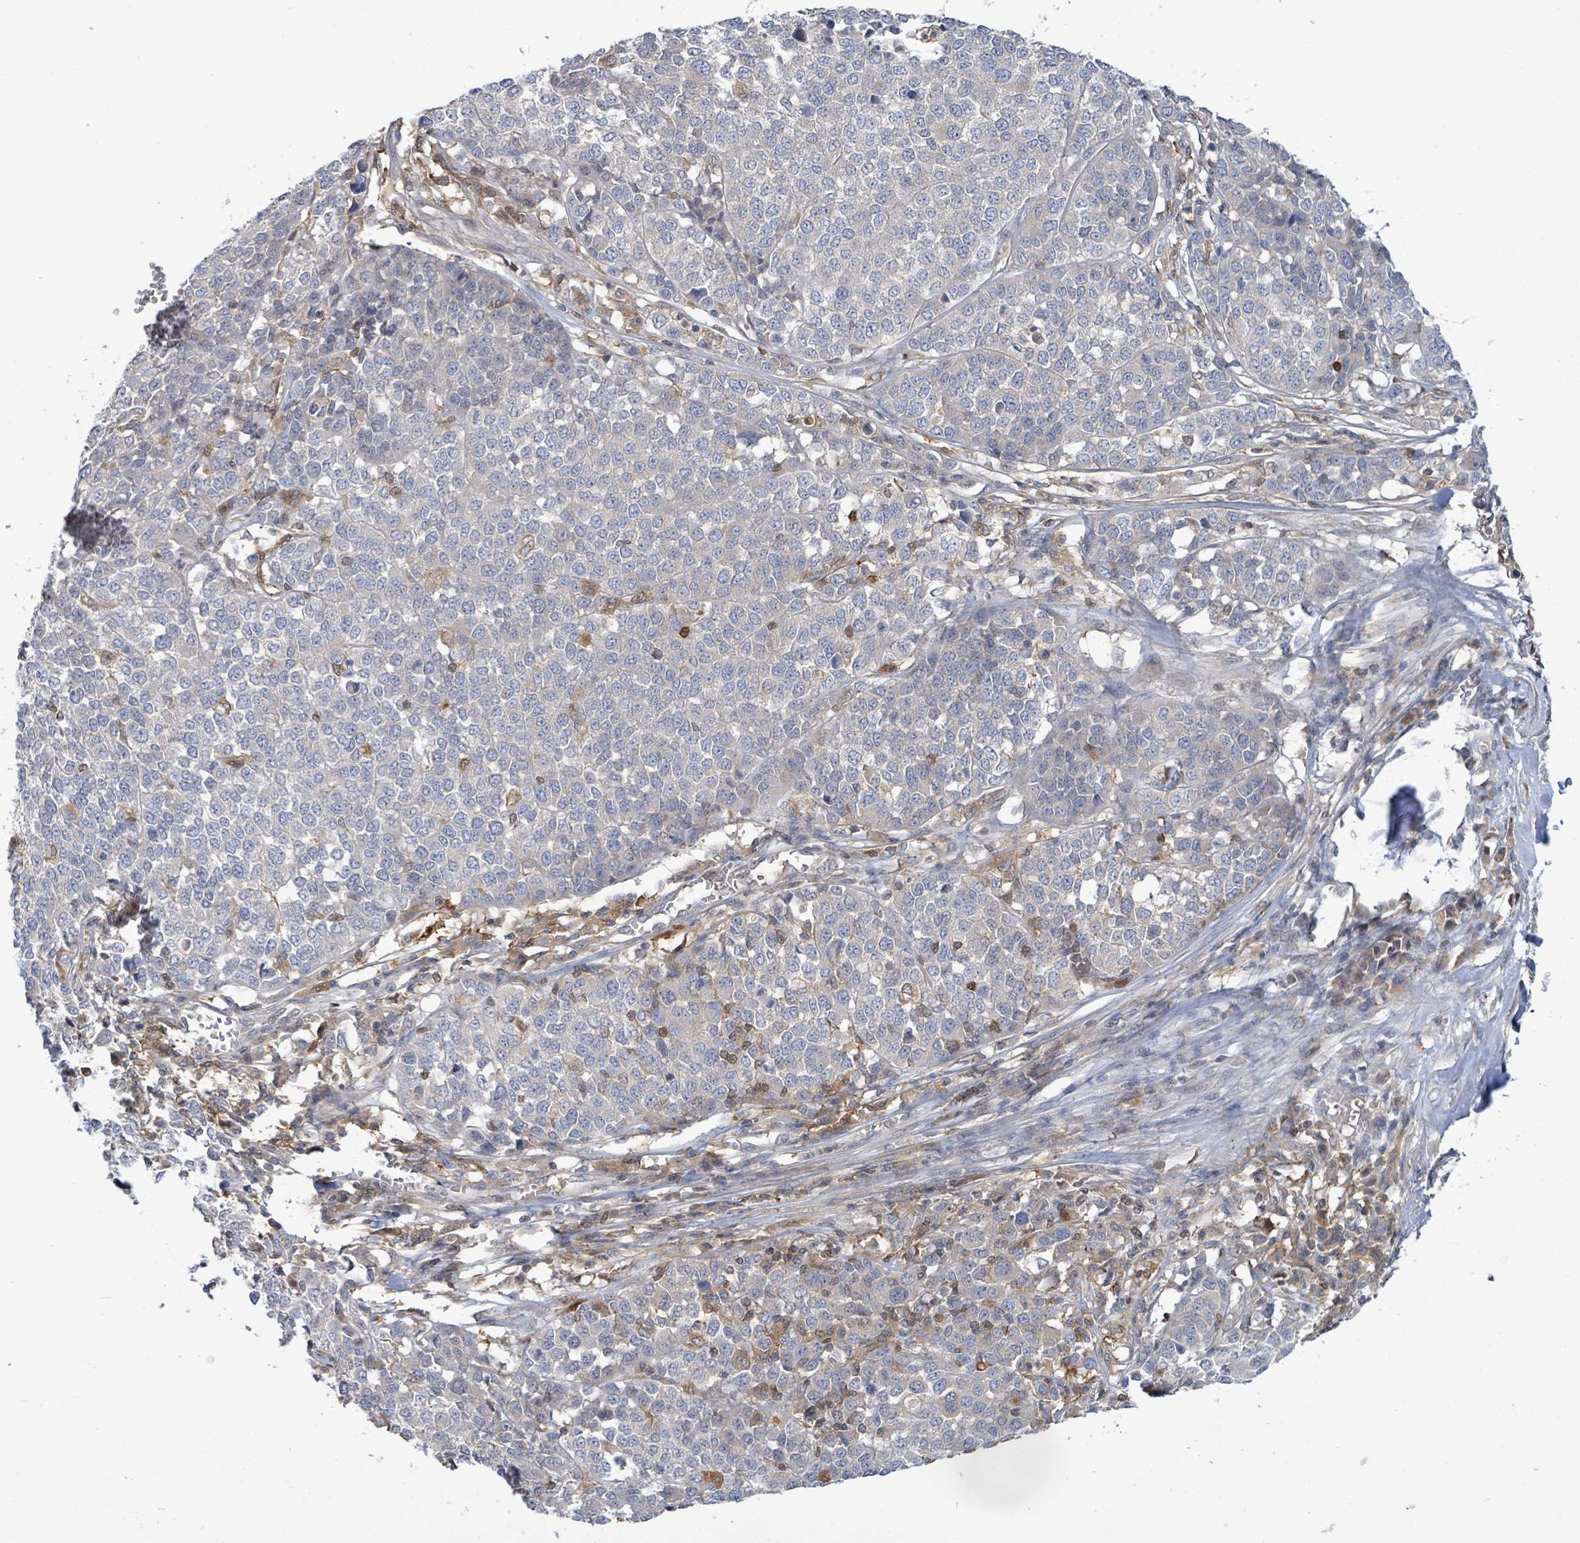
{"staining": {"intensity": "negative", "quantity": "none", "location": "none"}, "tissue": "melanoma", "cell_type": "Tumor cells", "image_type": "cancer", "snomed": [{"axis": "morphology", "description": "Malignant melanoma, Metastatic site"}, {"axis": "topography", "description": "Lymph node"}], "caption": "The photomicrograph displays no significant positivity in tumor cells of malignant melanoma (metastatic site).", "gene": "PGAM1", "patient": {"sex": "male", "age": 44}}